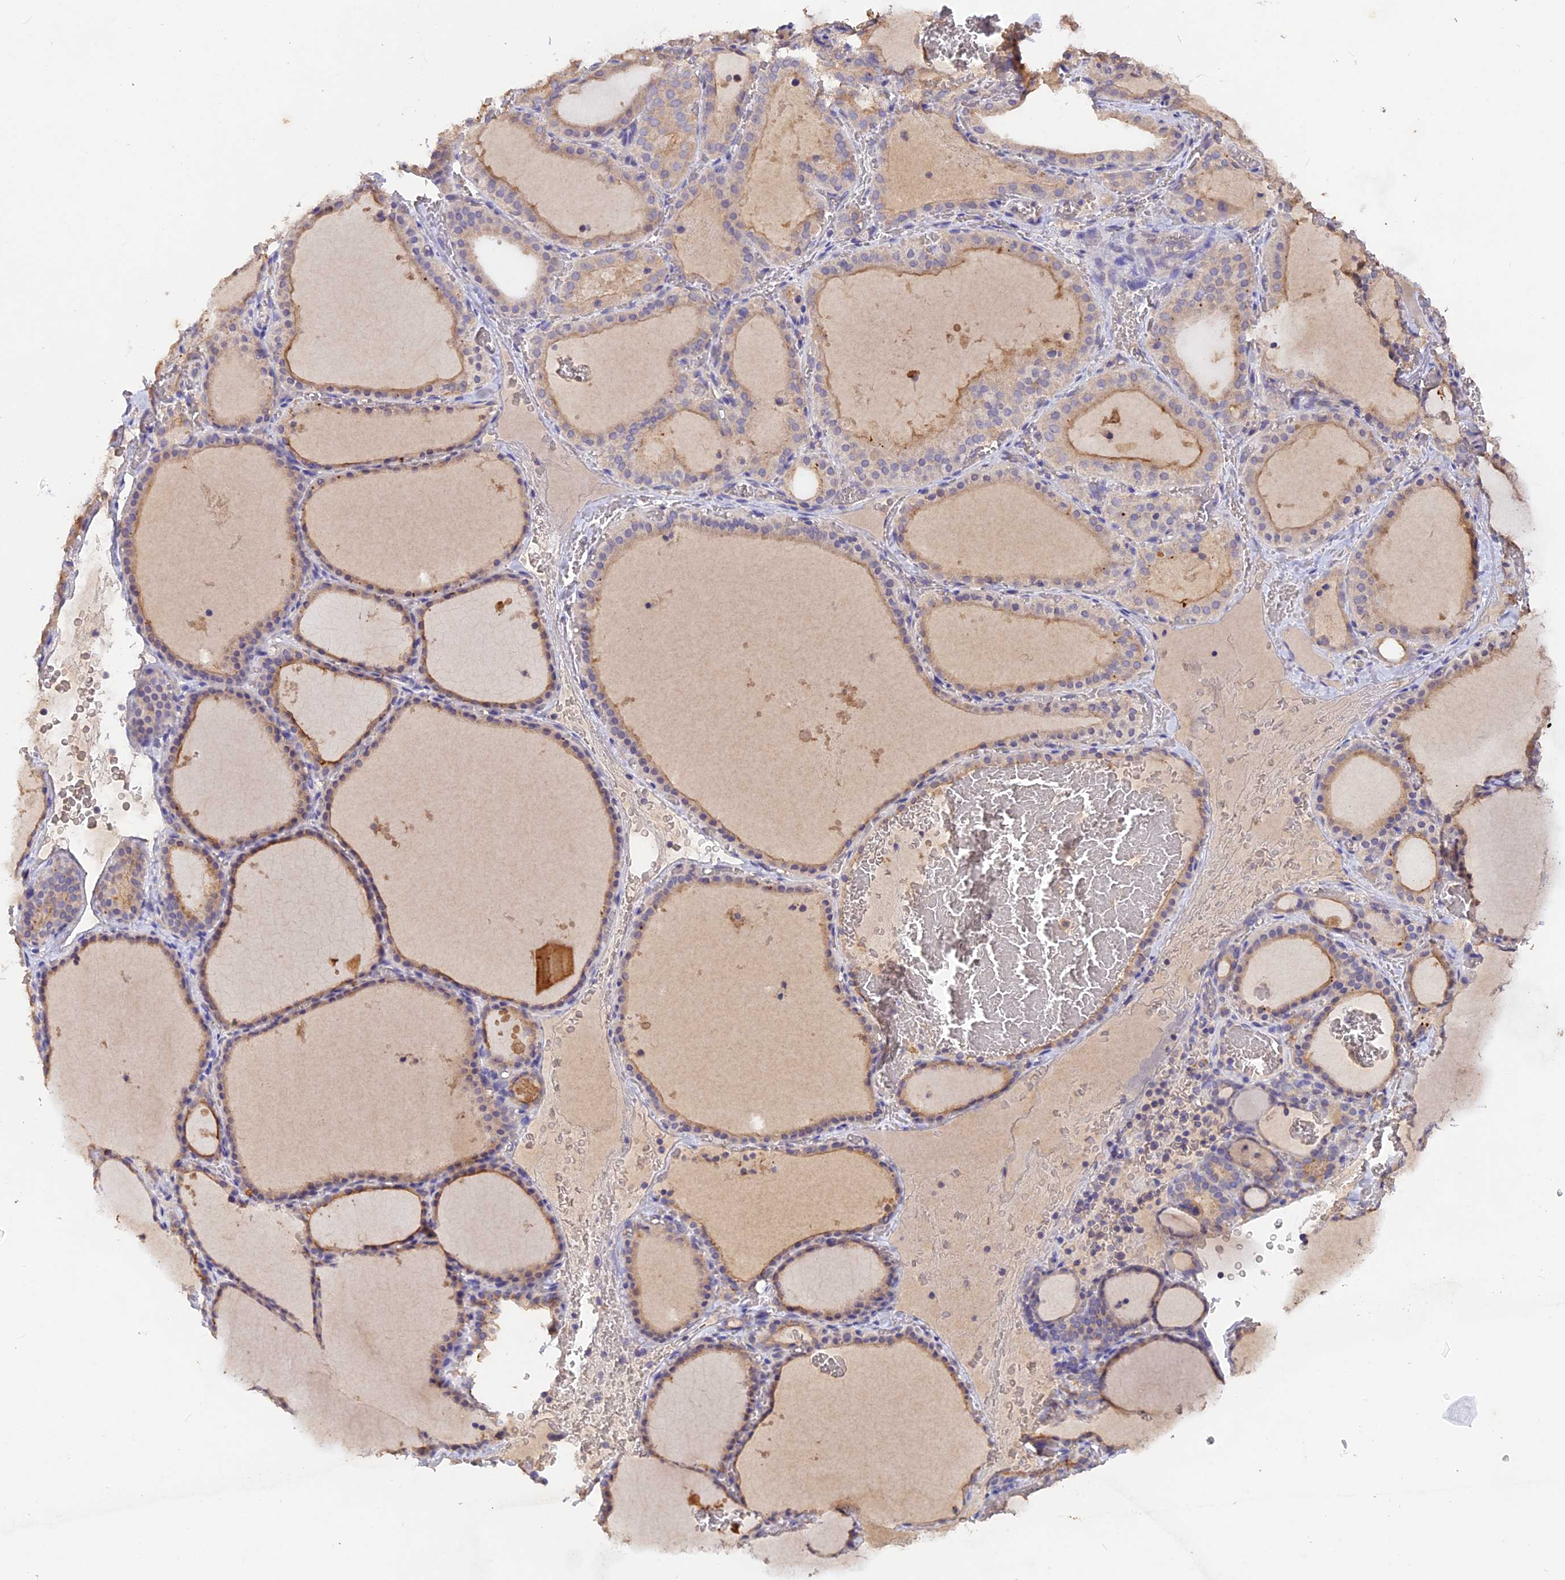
{"staining": {"intensity": "moderate", "quantity": "25%-75%", "location": "cytoplasmic/membranous"}, "tissue": "thyroid gland", "cell_type": "Glandular cells", "image_type": "normal", "snomed": [{"axis": "morphology", "description": "Normal tissue, NOS"}, {"axis": "topography", "description": "Thyroid gland"}], "caption": "Protein staining by immunohistochemistry (IHC) exhibits moderate cytoplasmic/membranous staining in approximately 25%-75% of glandular cells in unremarkable thyroid gland.", "gene": "SLC26A4", "patient": {"sex": "female", "age": 39}}